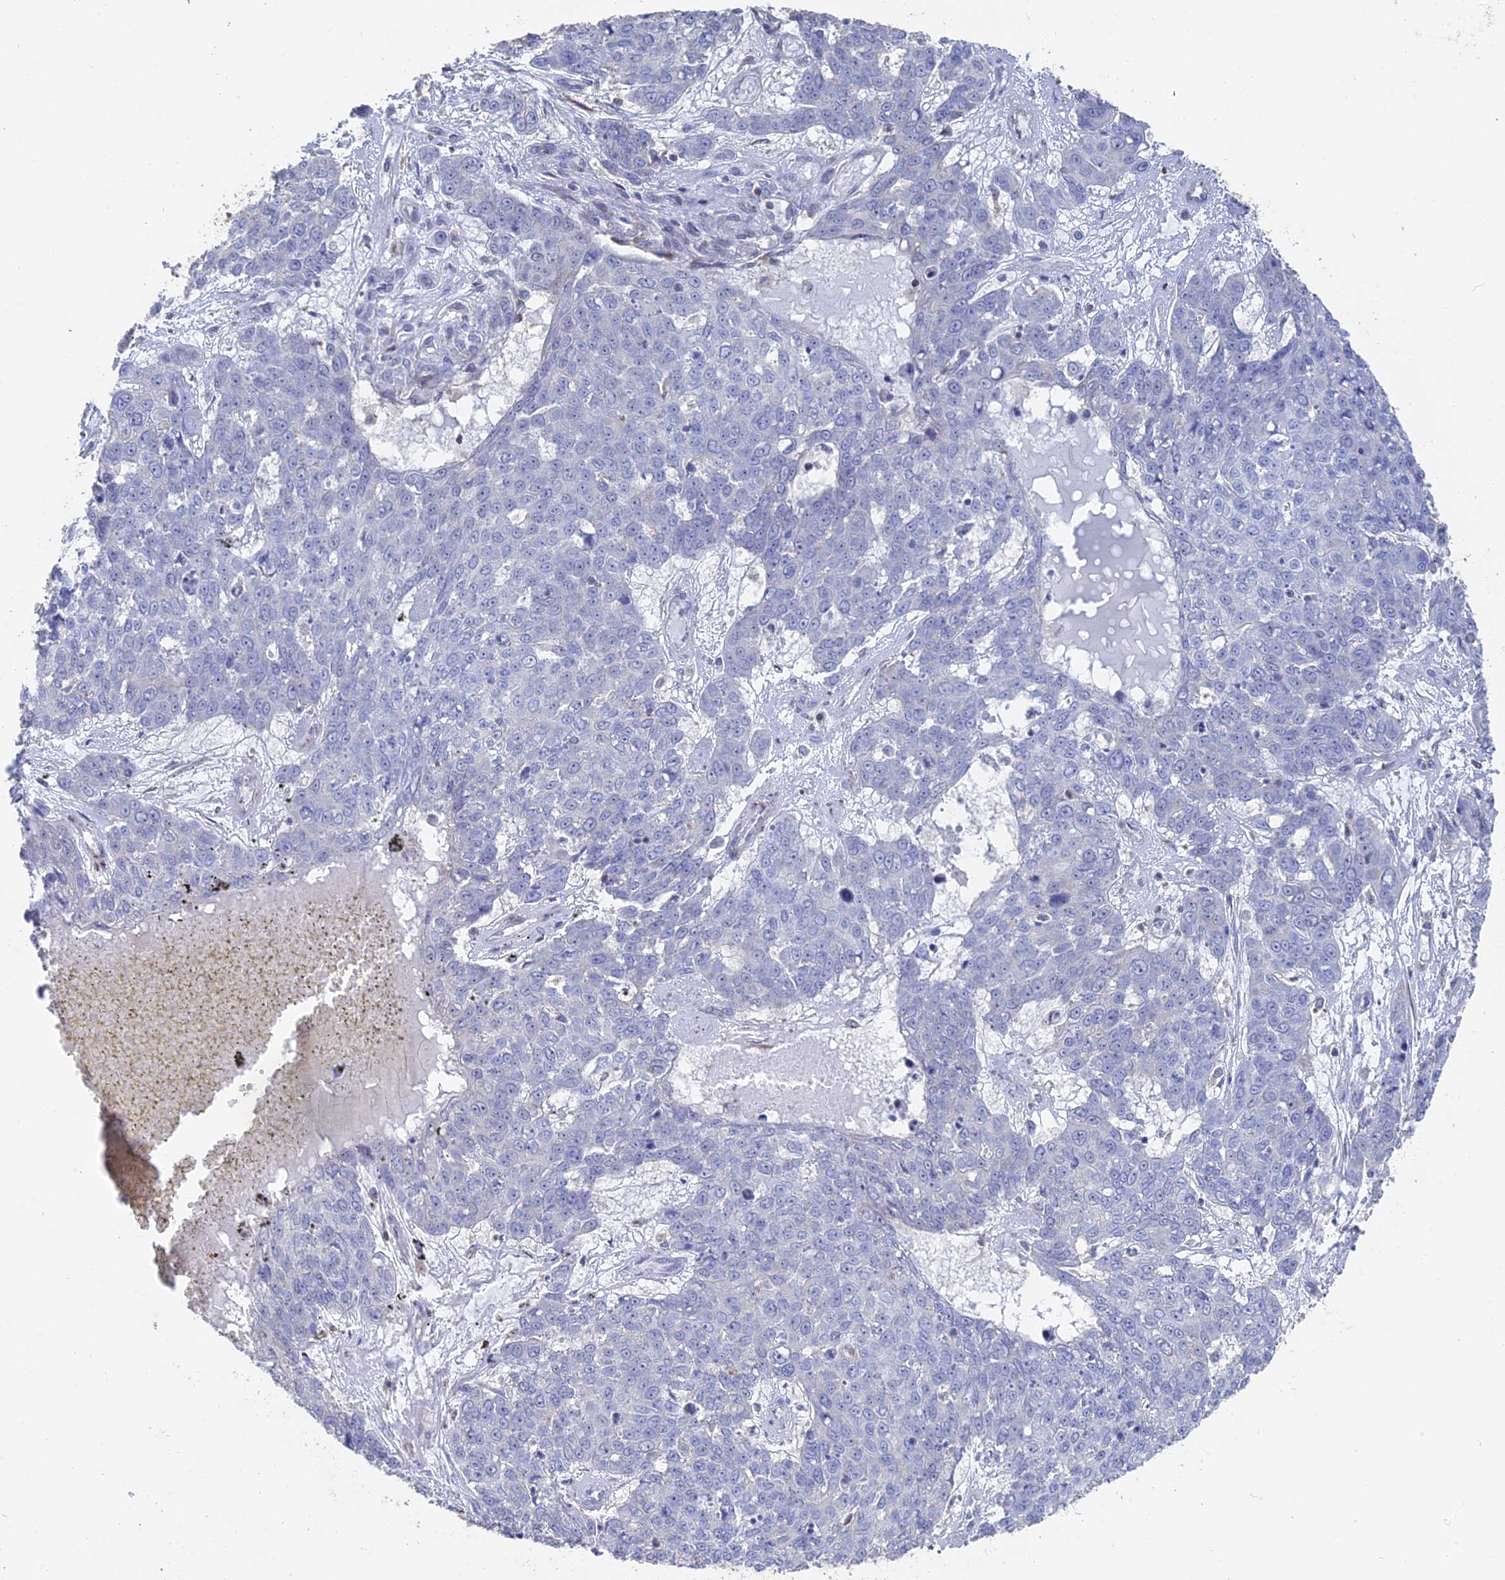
{"staining": {"intensity": "negative", "quantity": "none", "location": "none"}, "tissue": "skin cancer", "cell_type": "Tumor cells", "image_type": "cancer", "snomed": [{"axis": "morphology", "description": "Squamous cell carcinoma, NOS"}, {"axis": "topography", "description": "Skin"}], "caption": "This is a micrograph of immunohistochemistry (IHC) staining of skin squamous cell carcinoma, which shows no expression in tumor cells.", "gene": "SEMG2", "patient": {"sex": "male", "age": 71}}